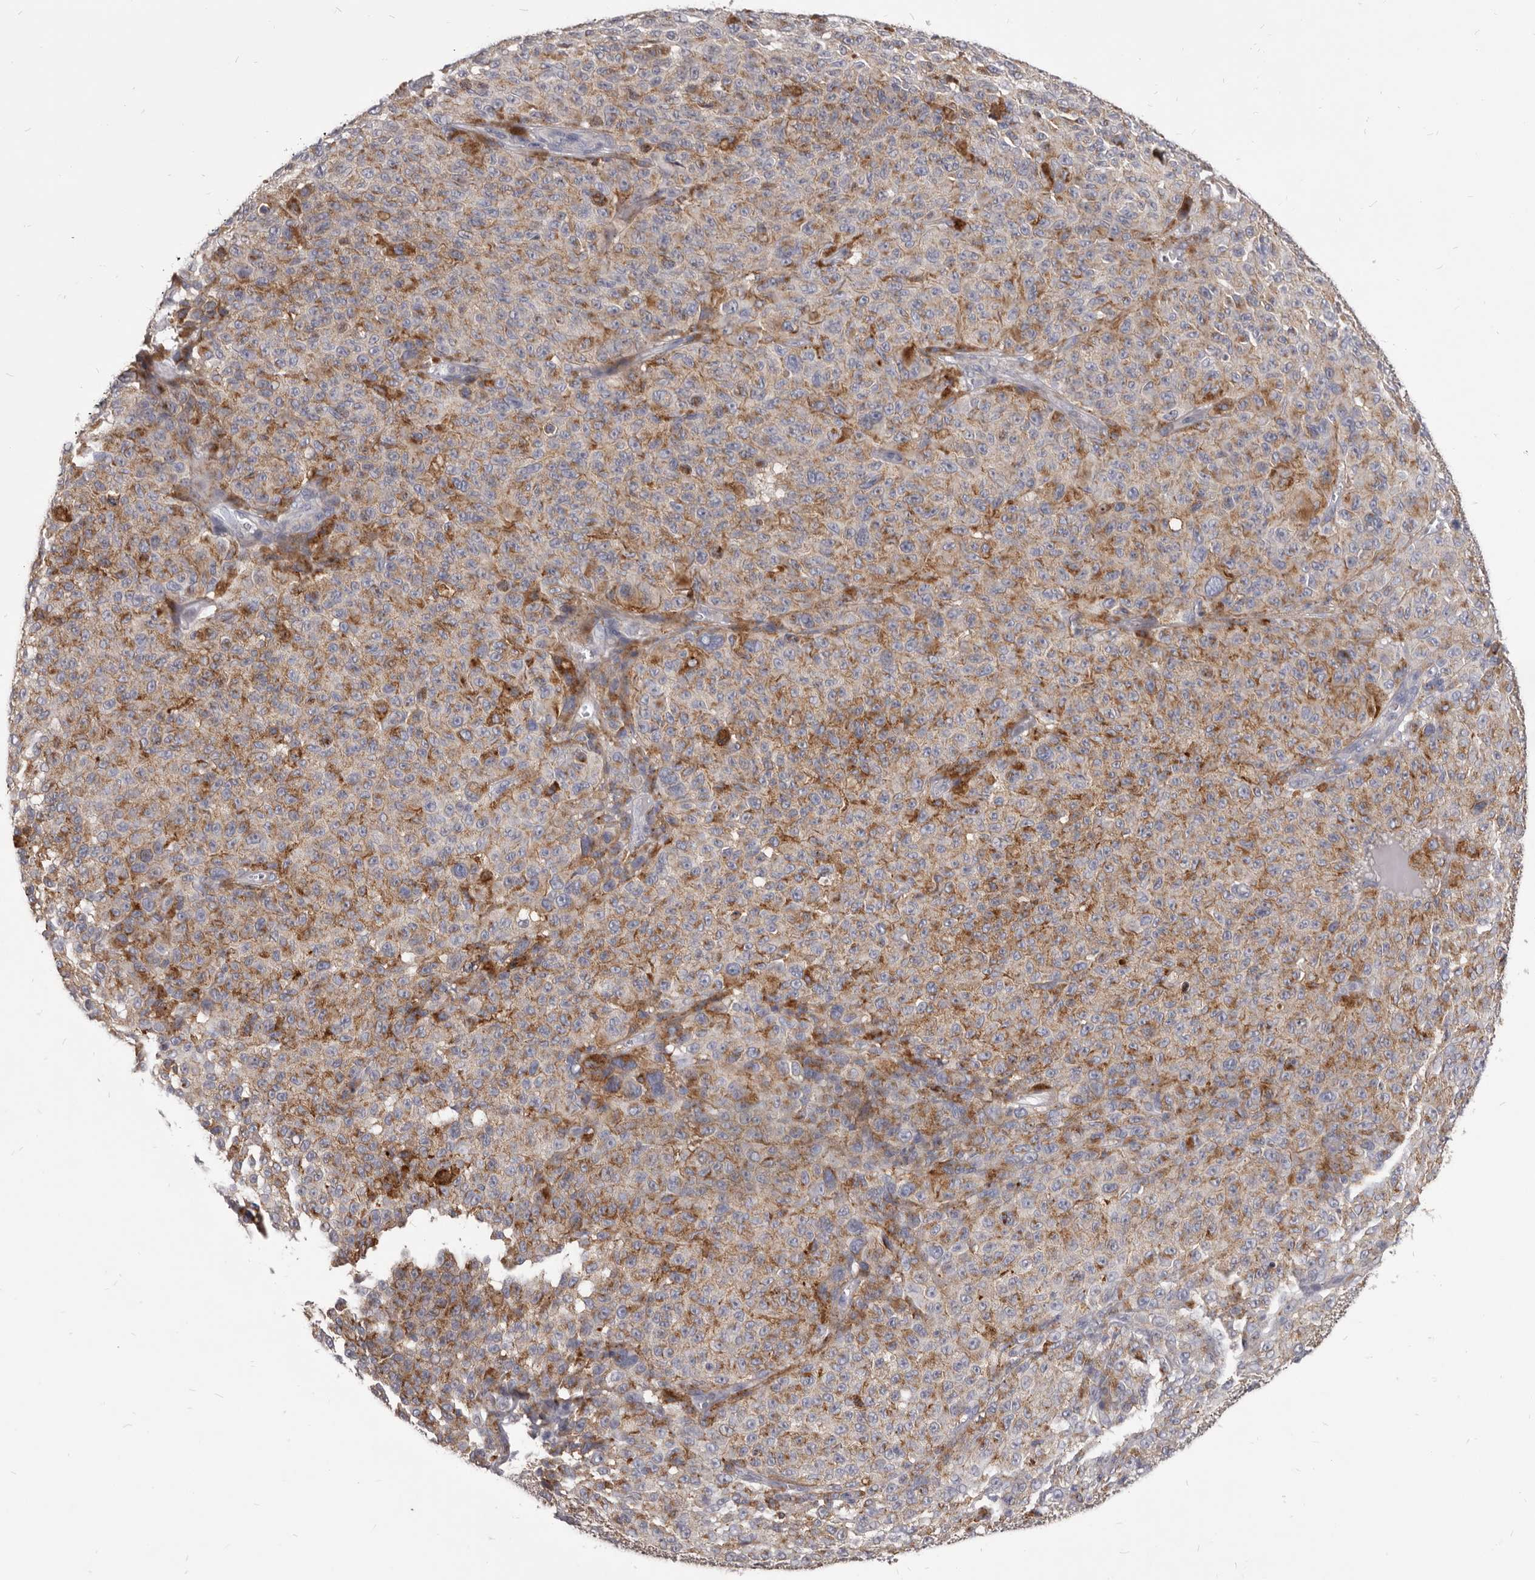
{"staining": {"intensity": "moderate", "quantity": ">75%", "location": "cytoplasmic/membranous"}, "tissue": "melanoma", "cell_type": "Tumor cells", "image_type": "cancer", "snomed": [{"axis": "morphology", "description": "Malignant melanoma, NOS"}, {"axis": "topography", "description": "Skin"}], "caption": "Immunohistochemical staining of human melanoma demonstrates moderate cytoplasmic/membranous protein positivity in approximately >75% of tumor cells.", "gene": "PI4K2A", "patient": {"sex": "female", "age": 82}}